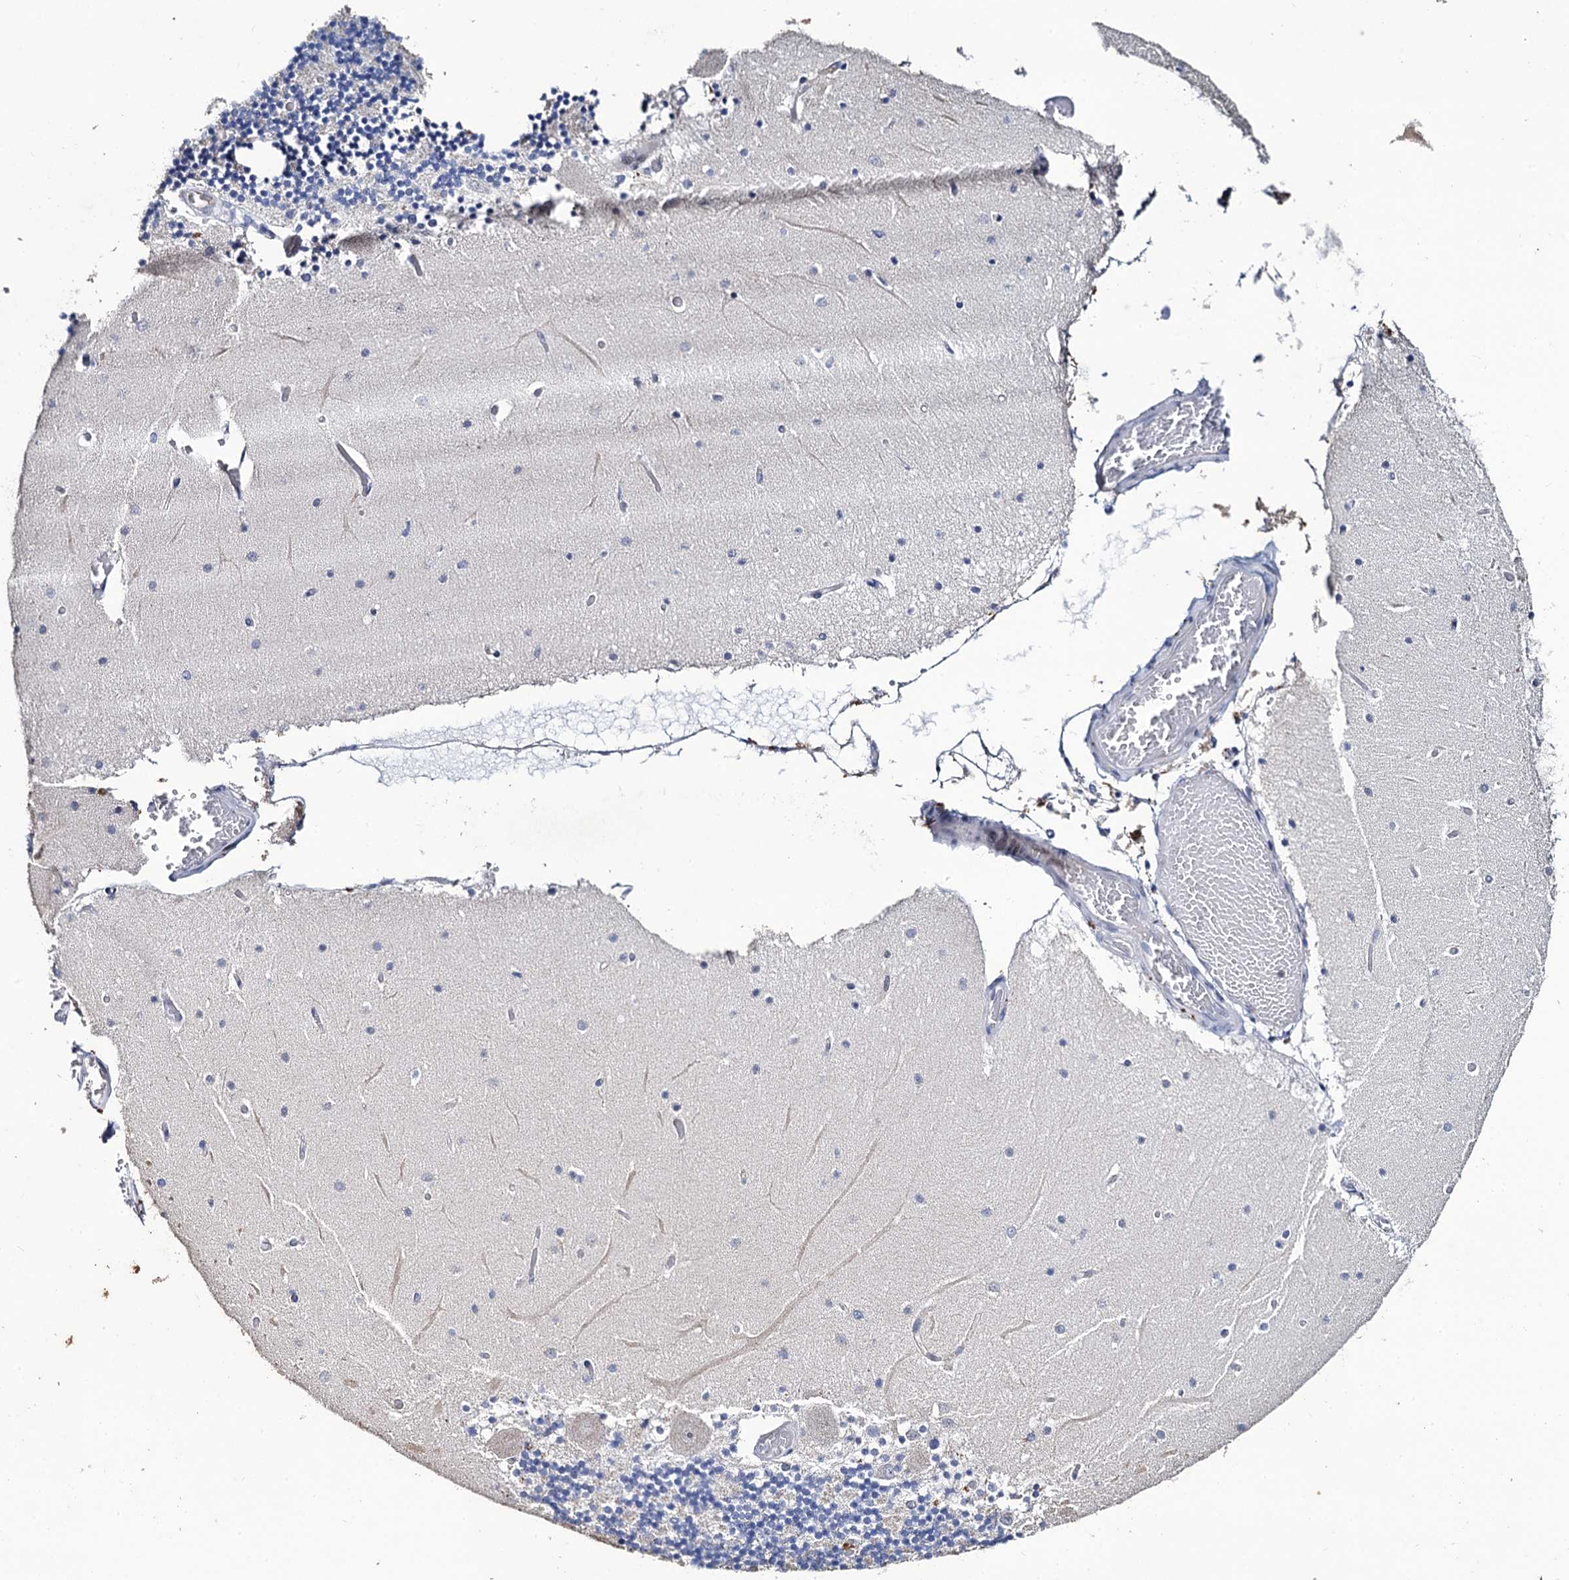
{"staining": {"intensity": "negative", "quantity": "none", "location": "none"}, "tissue": "cerebellum", "cell_type": "Cells in granular layer", "image_type": "normal", "snomed": [{"axis": "morphology", "description": "Normal tissue, NOS"}, {"axis": "topography", "description": "Cerebellum"}], "caption": "This is a image of immunohistochemistry (IHC) staining of benign cerebellum, which shows no expression in cells in granular layer.", "gene": "THAP2", "patient": {"sex": "female", "age": 28}}